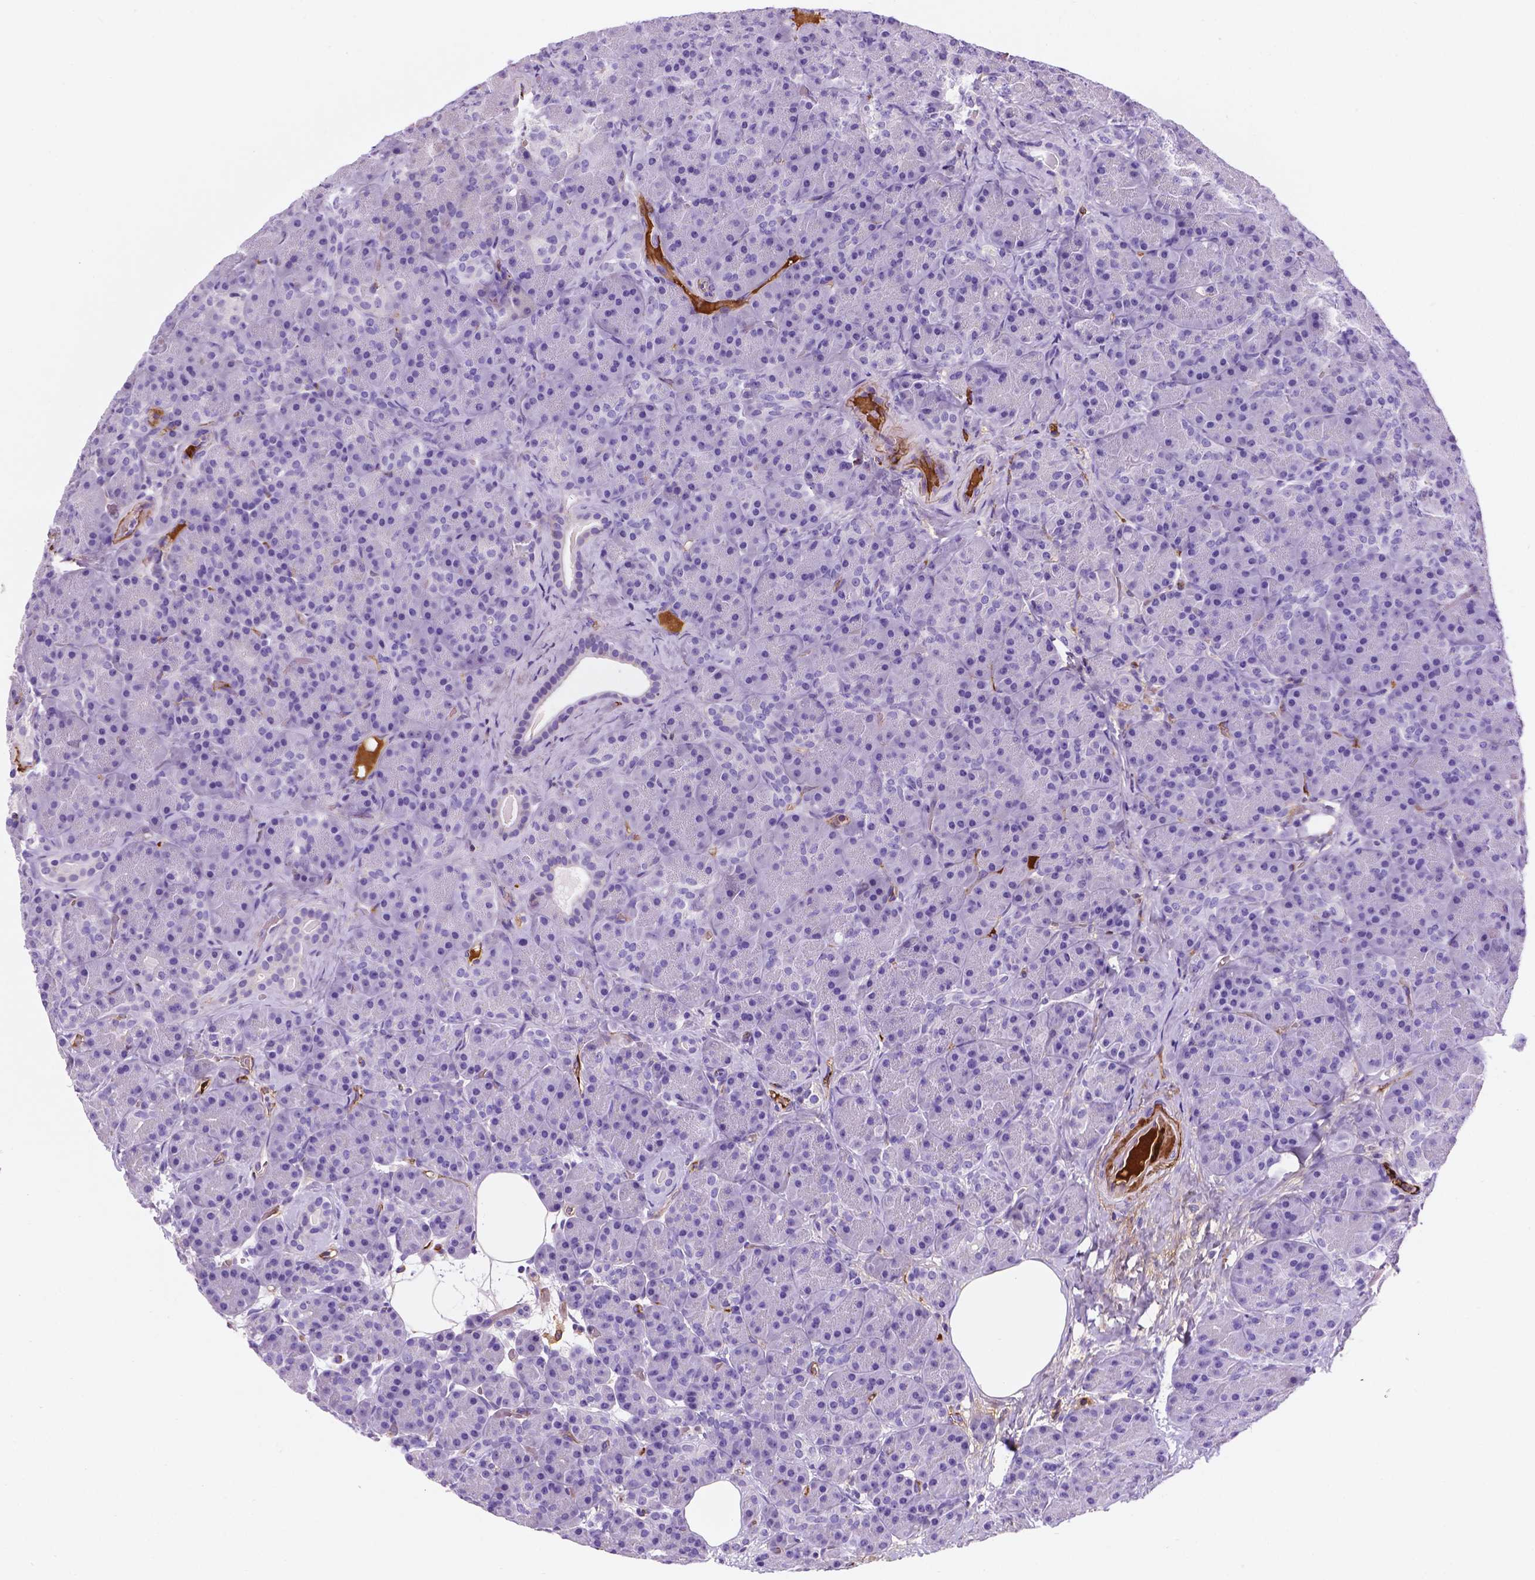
{"staining": {"intensity": "negative", "quantity": "none", "location": "none"}, "tissue": "pancreas", "cell_type": "Exocrine glandular cells", "image_type": "normal", "snomed": [{"axis": "morphology", "description": "Normal tissue, NOS"}, {"axis": "topography", "description": "Pancreas"}], "caption": "Protein analysis of benign pancreas exhibits no significant expression in exocrine glandular cells. Nuclei are stained in blue.", "gene": "APOE", "patient": {"sex": "male", "age": 57}}